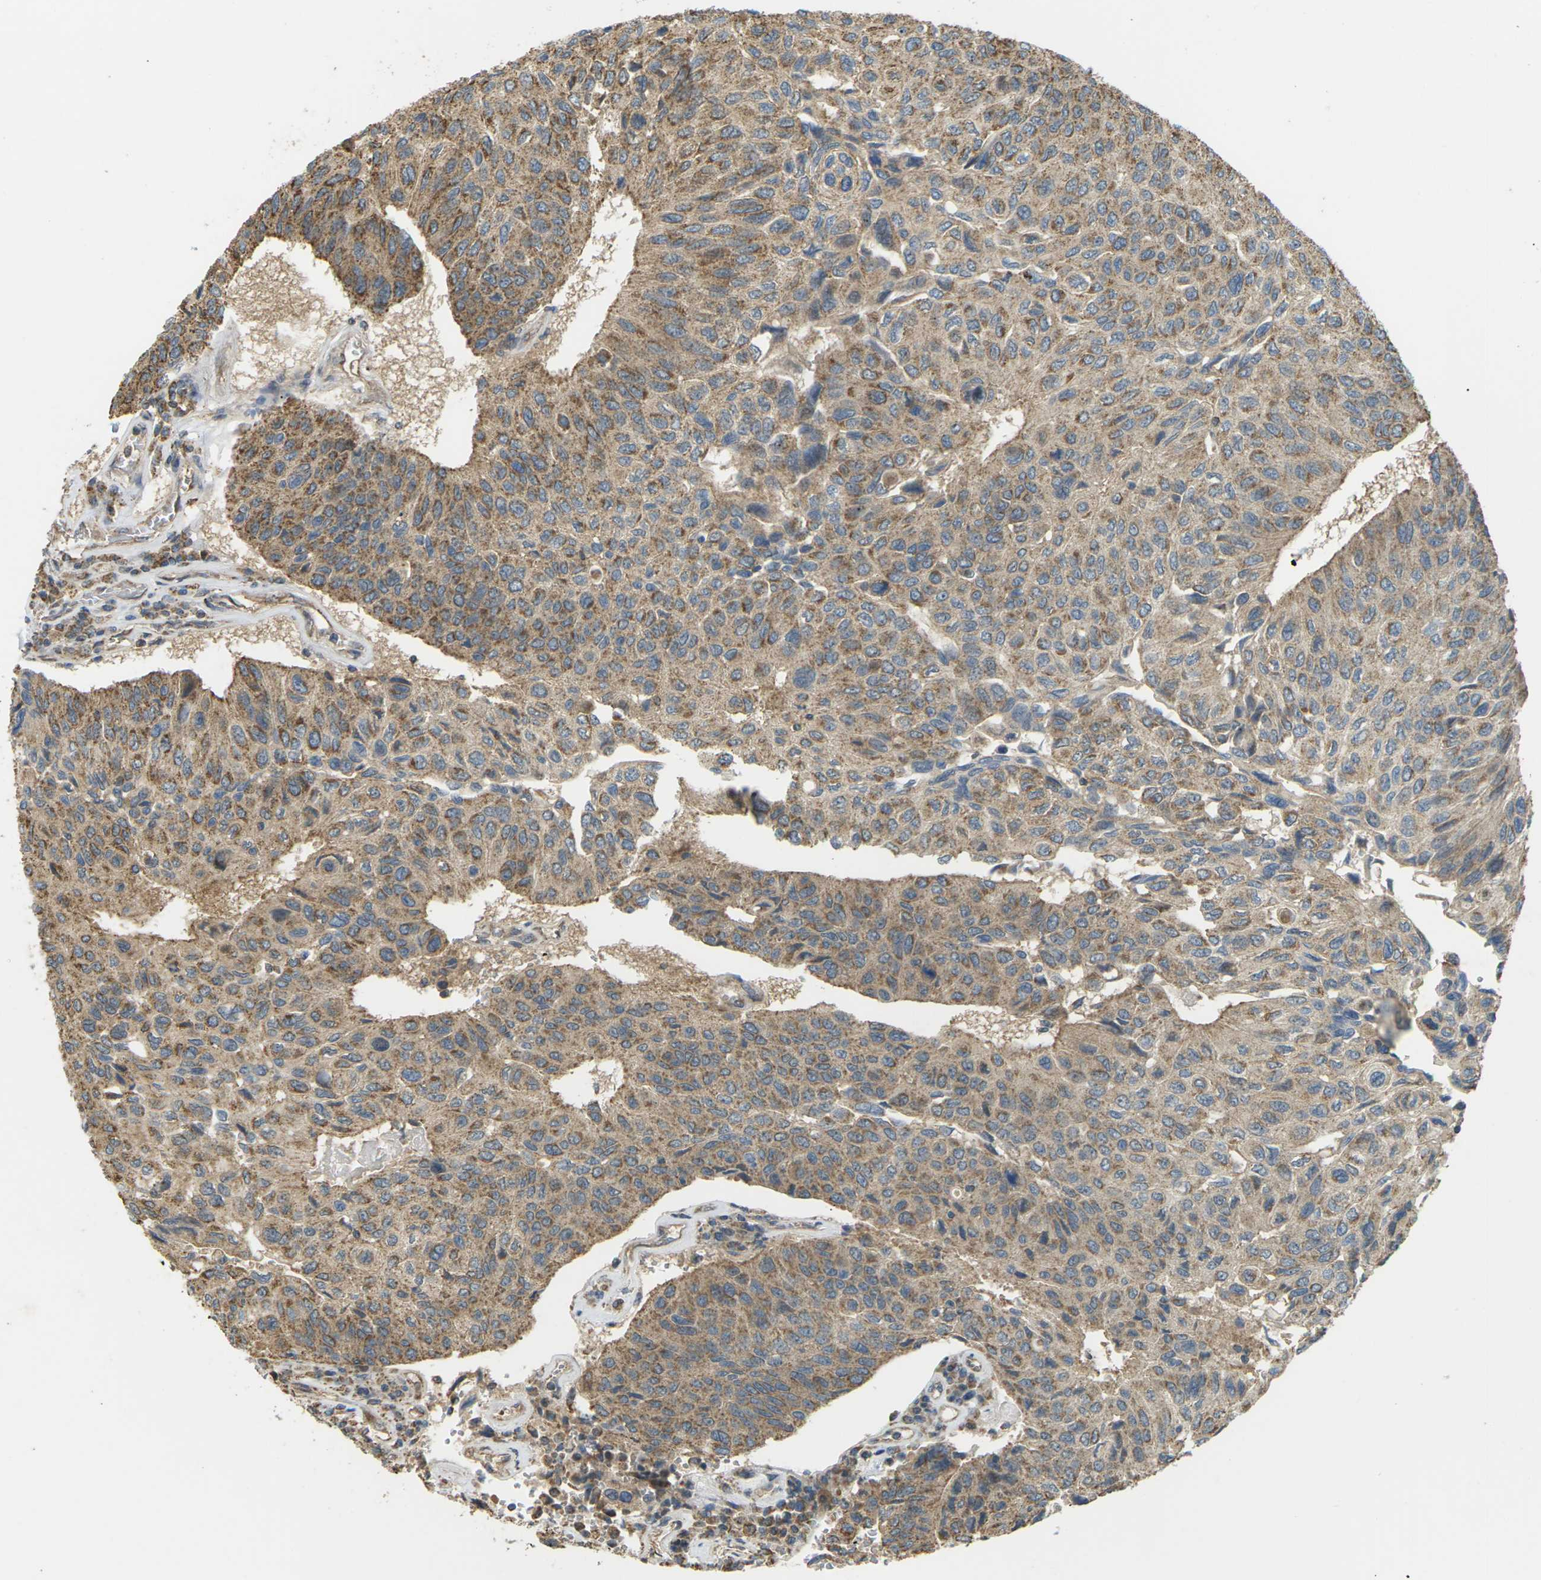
{"staining": {"intensity": "moderate", "quantity": ">75%", "location": "cytoplasmic/membranous"}, "tissue": "urothelial cancer", "cell_type": "Tumor cells", "image_type": "cancer", "snomed": [{"axis": "morphology", "description": "Urothelial carcinoma, High grade"}, {"axis": "topography", "description": "Urinary bladder"}], "caption": "Human urothelial cancer stained with a protein marker shows moderate staining in tumor cells.", "gene": "KSR1", "patient": {"sex": "male", "age": 66}}